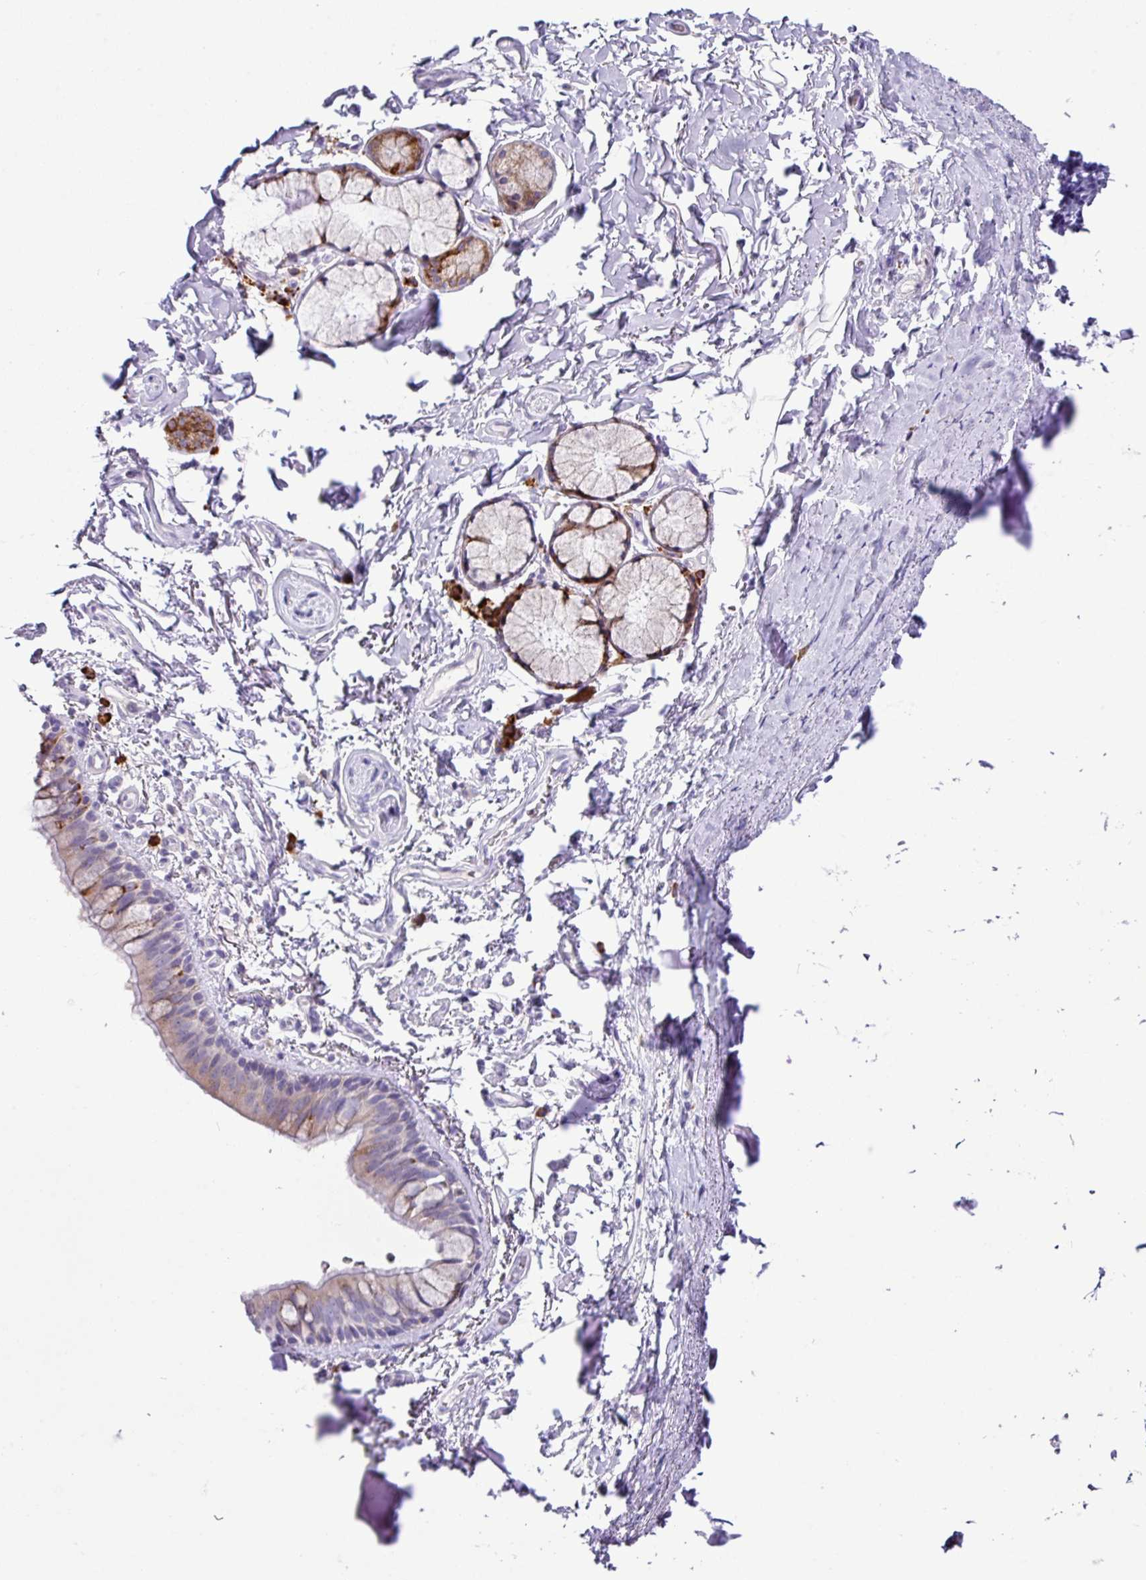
{"staining": {"intensity": "moderate", "quantity": "<25%", "location": "cytoplasmic/membranous"}, "tissue": "bronchus", "cell_type": "Respiratory epithelial cells", "image_type": "normal", "snomed": [{"axis": "morphology", "description": "Normal tissue, NOS"}, {"axis": "topography", "description": "Bronchus"}], "caption": "Unremarkable bronchus shows moderate cytoplasmic/membranous expression in about <25% of respiratory epithelial cells, visualized by immunohistochemistry.", "gene": "RGS21", "patient": {"sex": "male", "age": 70}}